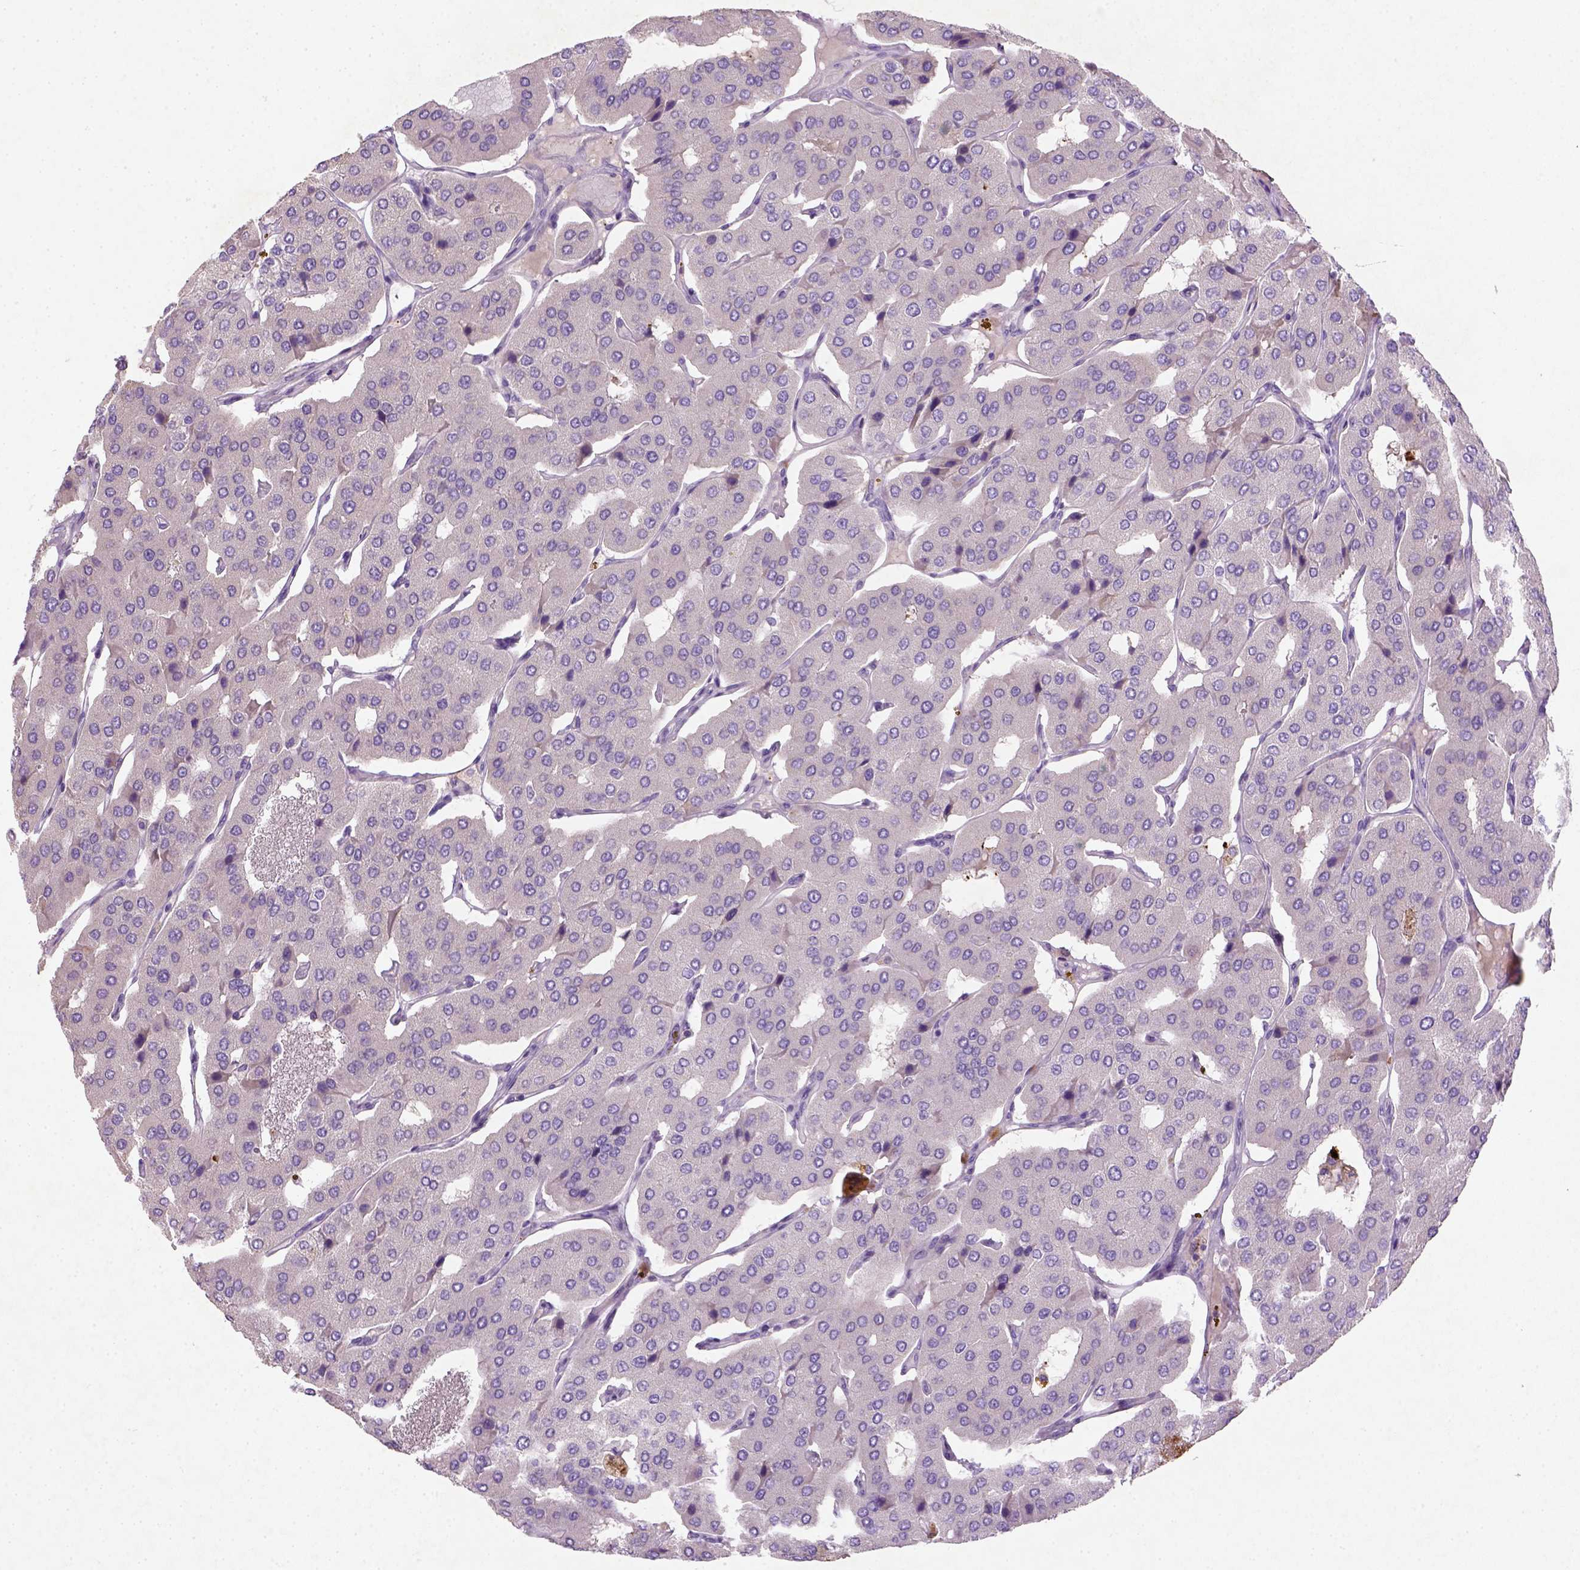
{"staining": {"intensity": "negative", "quantity": "none", "location": "none"}, "tissue": "parathyroid gland", "cell_type": "Glandular cells", "image_type": "normal", "snomed": [{"axis": "morphology", "description": "Normal tissue, NOS"}, {"axis": "morphology", "description": "Adenoma, NOS"}, {"axis": "topography", "description": "Parathyroid gland"}], "caption": "Immunohistochemistry (IHC) histopathology image of unremarkable parathyroid gland: human parathyroid gland stained with DAB (3,3'-diaminobenzidine) exhibits no significant protein positivity in glandular cells. (Brightfield microscopy of DAB immunohistochemistry at high magnification).", "gene": "NUDT2", "patient": {"sex": "female", "age": 86}}